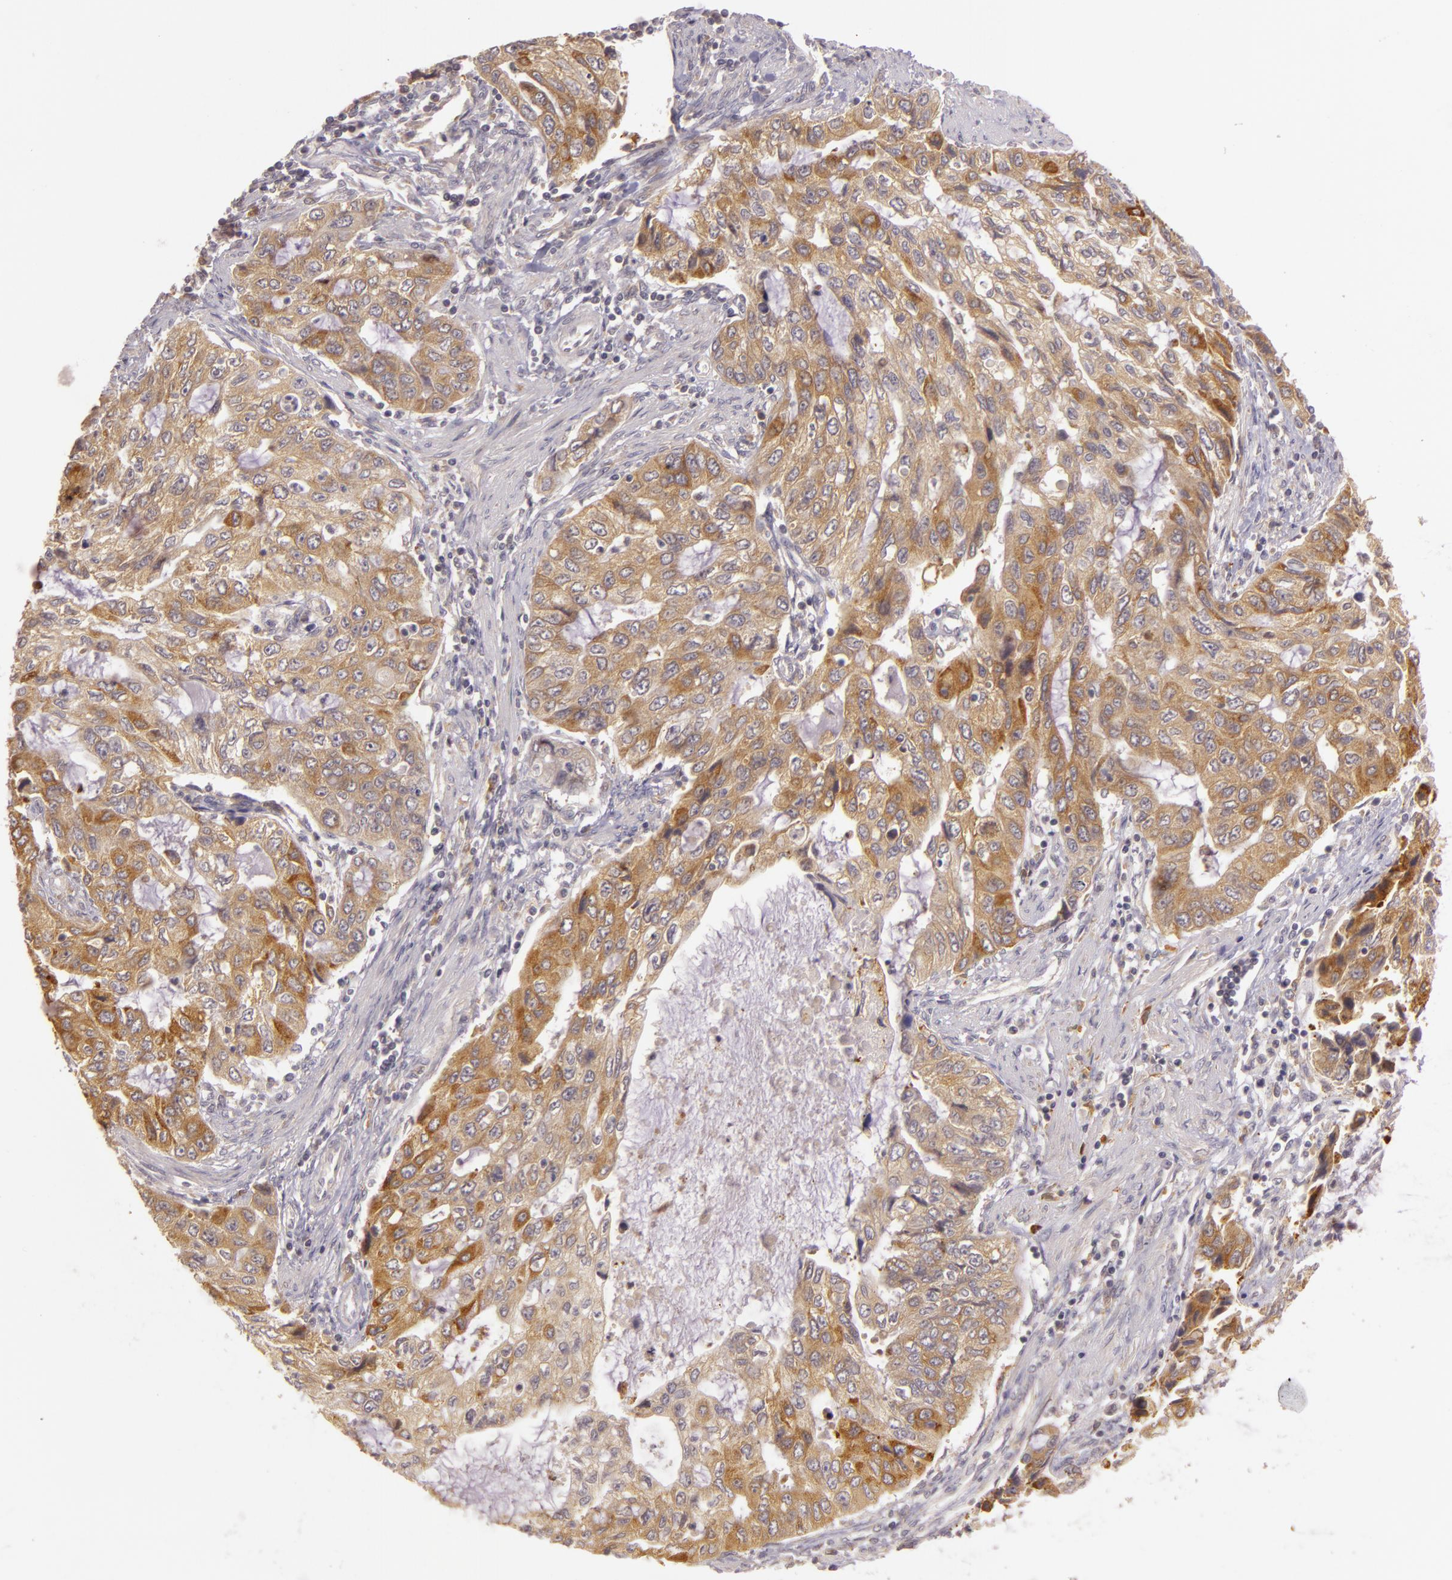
{"staining": {"intensity": "moderate", "quantity": "25%-75%", "location": "cytoplasmic/membranous"}, "tissue": "stomach cancer", "cell_type": "Tumor cells", "image_type": "cancer", "snomed": [{"axis": "morphology", "description": "Adenocarcinoma, NOS"}, {"axis": "topography", "description": "Stomach, upper"}], "caption": "There is medium levels of moderate cytoplasmic/membranous expression in tumor cells of stomach cancer (adenocarcinoma), as demonstrated by immunohistochemical staining (brown color).", "gene": "PPP1R3F", "patient": {"sex": "female", "age": 52}}